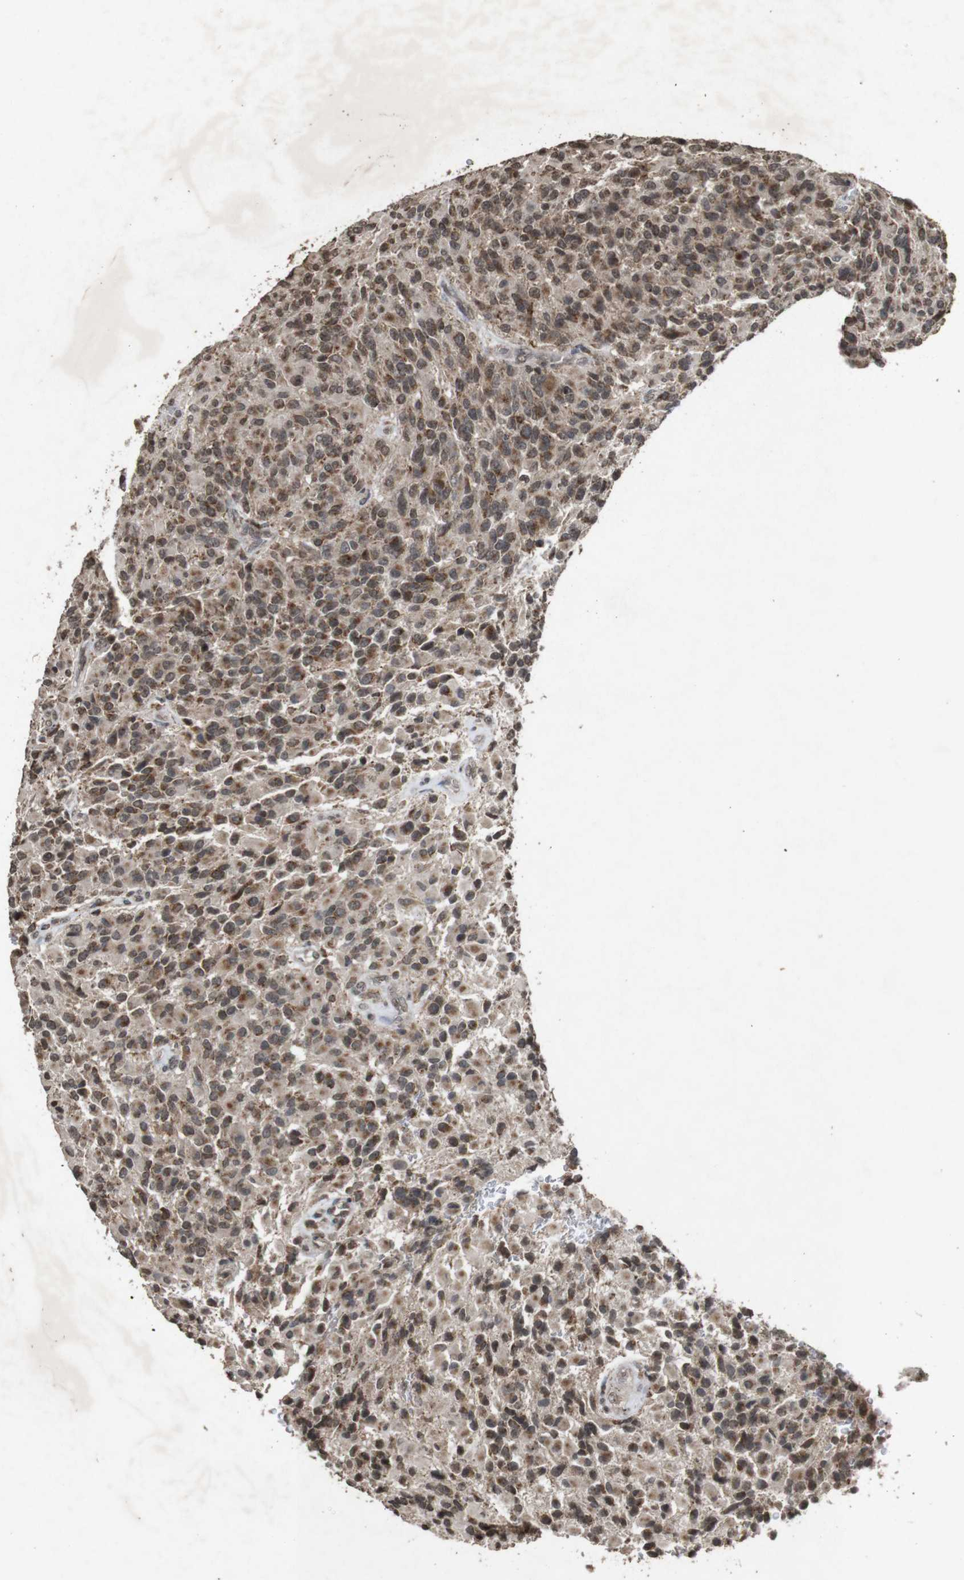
{"staining": {"intensity": "moderate", "quantity": ">75%", "location": "cytoplasmic/membranous"}, "tissue": "glioma", "cell_type": "Tumor cells", "image_type": "cancer", "snomed": [{"axis": "morphology", "description": "Glioma, malignant, High grade"}, {"axis": "topography", "description": "Brain"}], "caption": "A high-resolution micrograph shows immunohistochemistry staining of glioma, which reveals moderate cytoplasmic/membranous expression in approximately >75% of tumor cells. The protein of interest is shown in brown color, while the nuclei are stained blue.", "gene": "SORL1", "patient": {"sex": "male", "age": 71}}